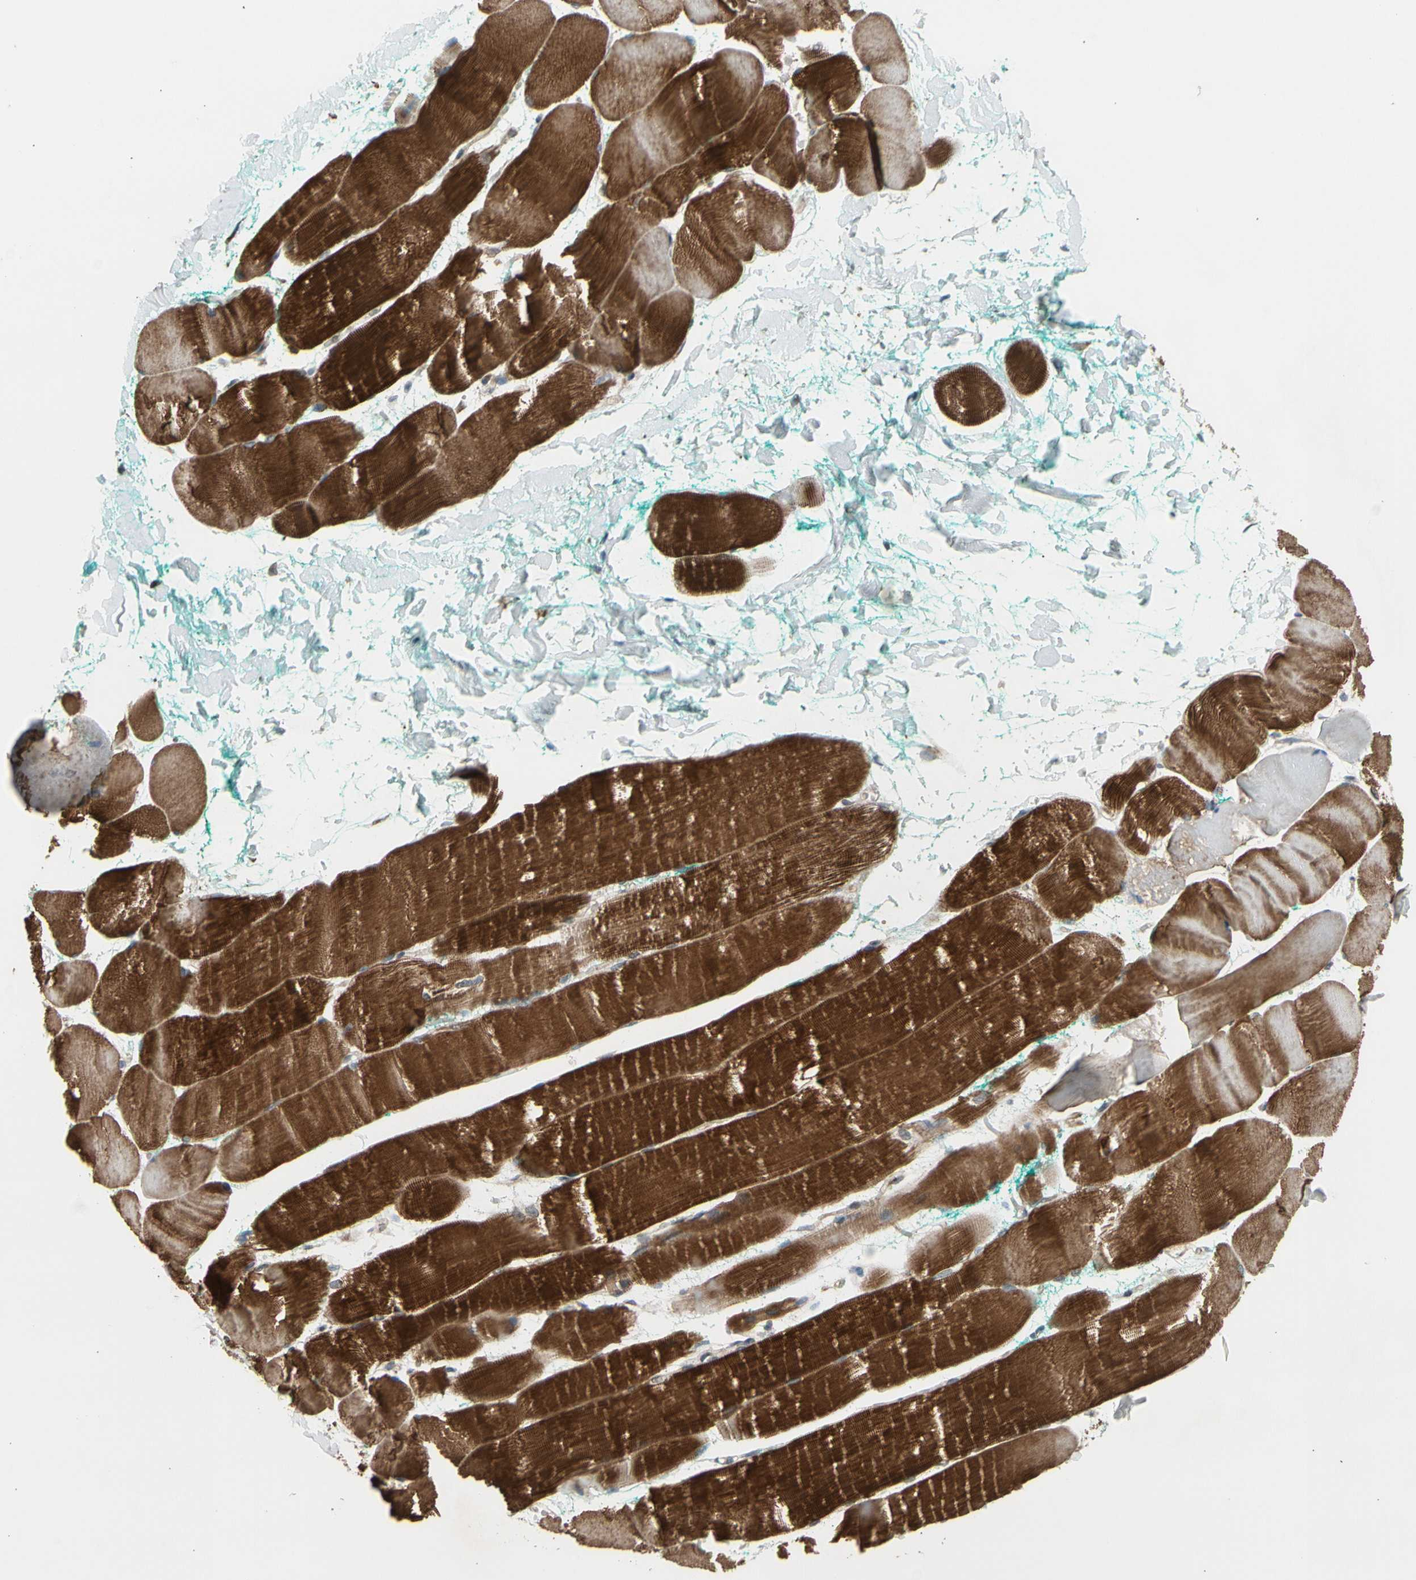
{"staining": {"intensity": "strong", "quantity": ">75%", "location": "cytoplasmic/membranous"}, "tissue": "skeletal muscle", "cell_type": "Myocytes", "image_type": "normal", "snomed": [{"axis": "morphology", "description": "Normal tissue, NOS"}, {"axis": "topography", "description": "Skeletal muscle"}], "caption": "Protein expression analysis of unremarkable skeletal muscle shows strong cytoplasmic/membranous staining in about >75% of myocytes.", "gene": "GALNT5", "patient": {"sex": "male", "age": 62}}